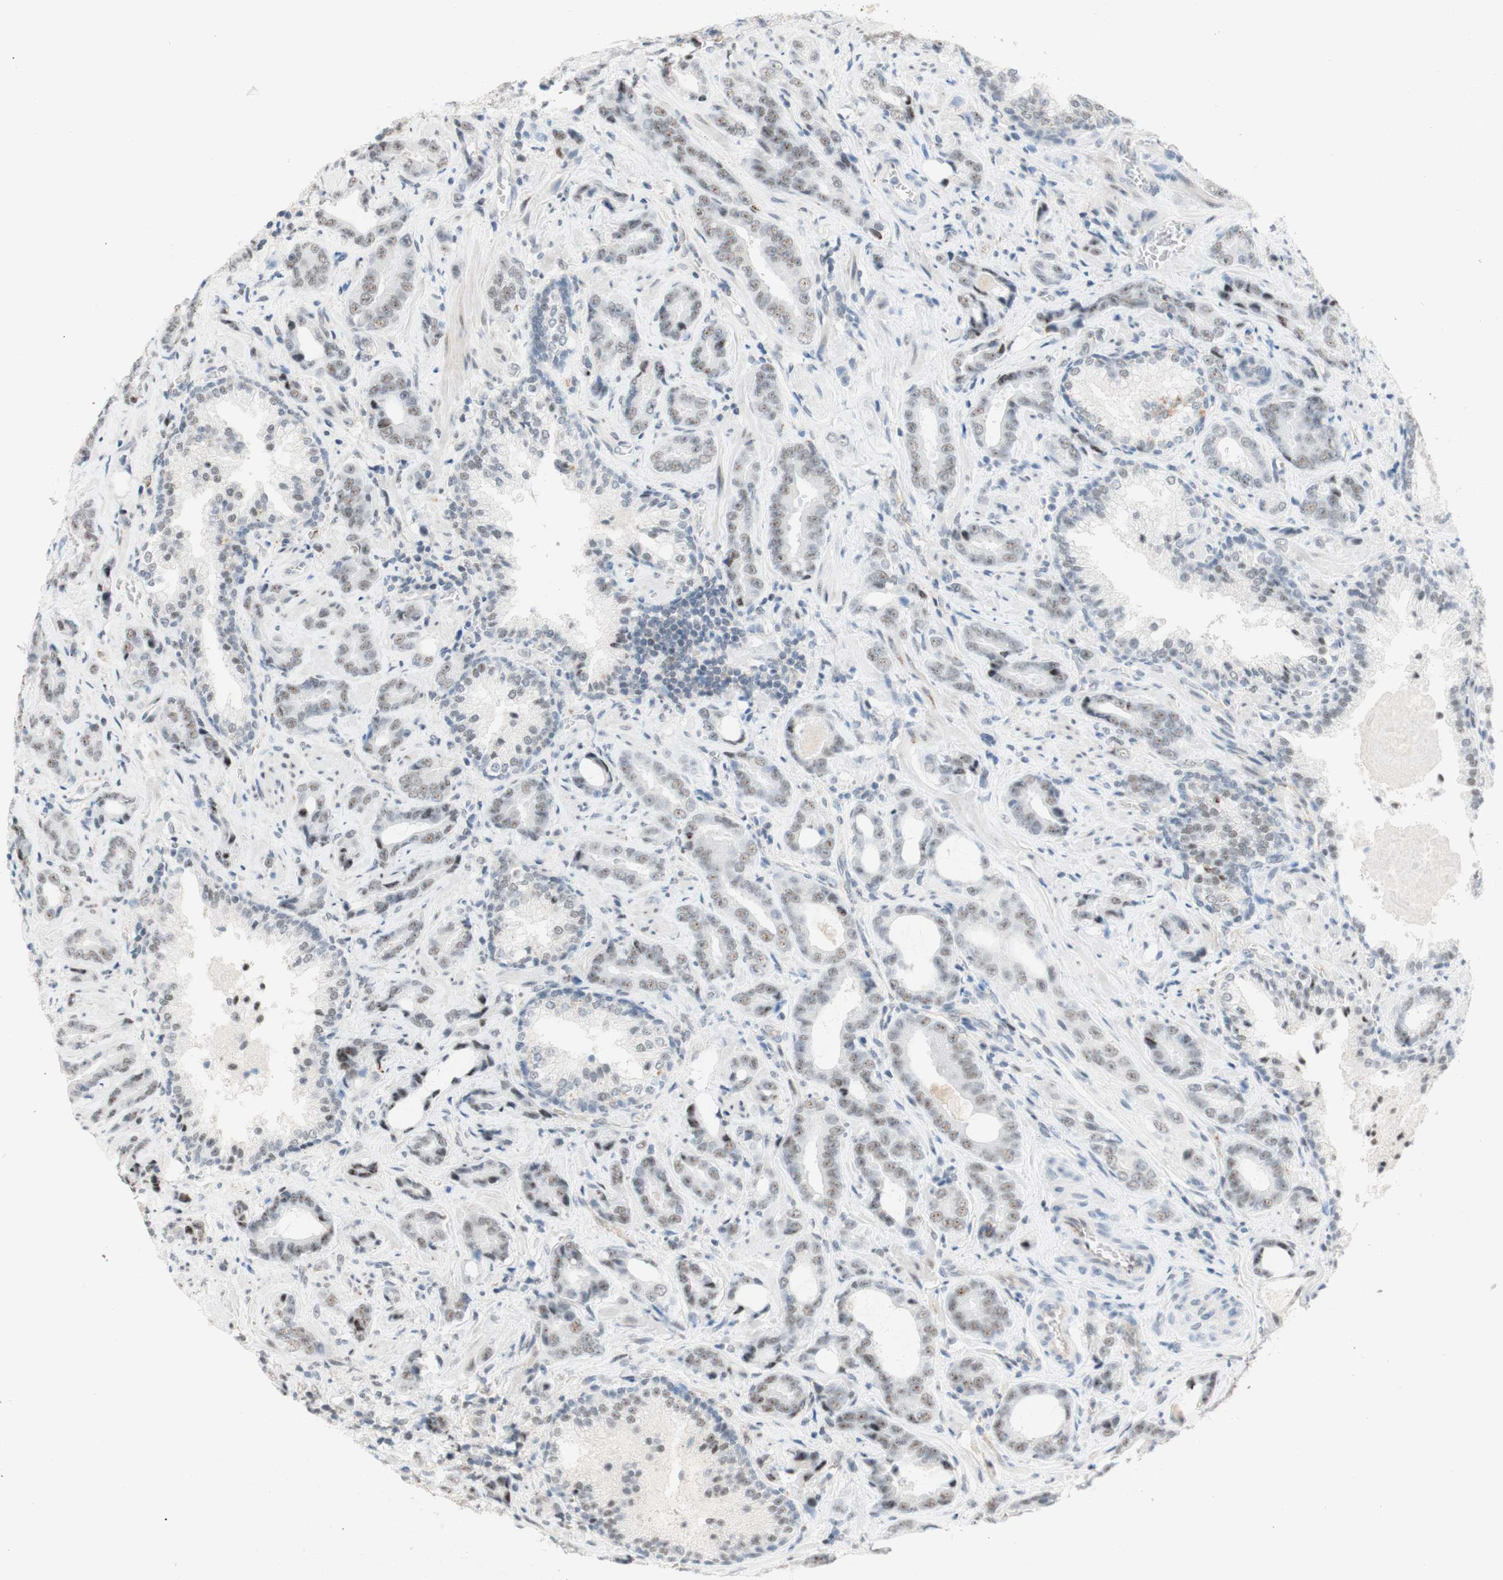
{"staining": {"intensity": "weak", "quantity": ">75%", "location": "nuclear"}, "tissue": "prostate cancer", "cell_type": "Tumor cells", "image_type": "cancer", "snomed": [{"axis": "morphology", "description": "Adenocarcinoma, Low grade"}, {"axis": "topography", "description": "Prostate"}], "caption": "This histopathology image reveals immunohistochemistry staining of low-grade adenocarcinoma (prostate), with low weak nuclear positivity in approximately >75% of tumor cells.", "gene": "SAP18", "patient": {"sex": "male", "age": 60}}